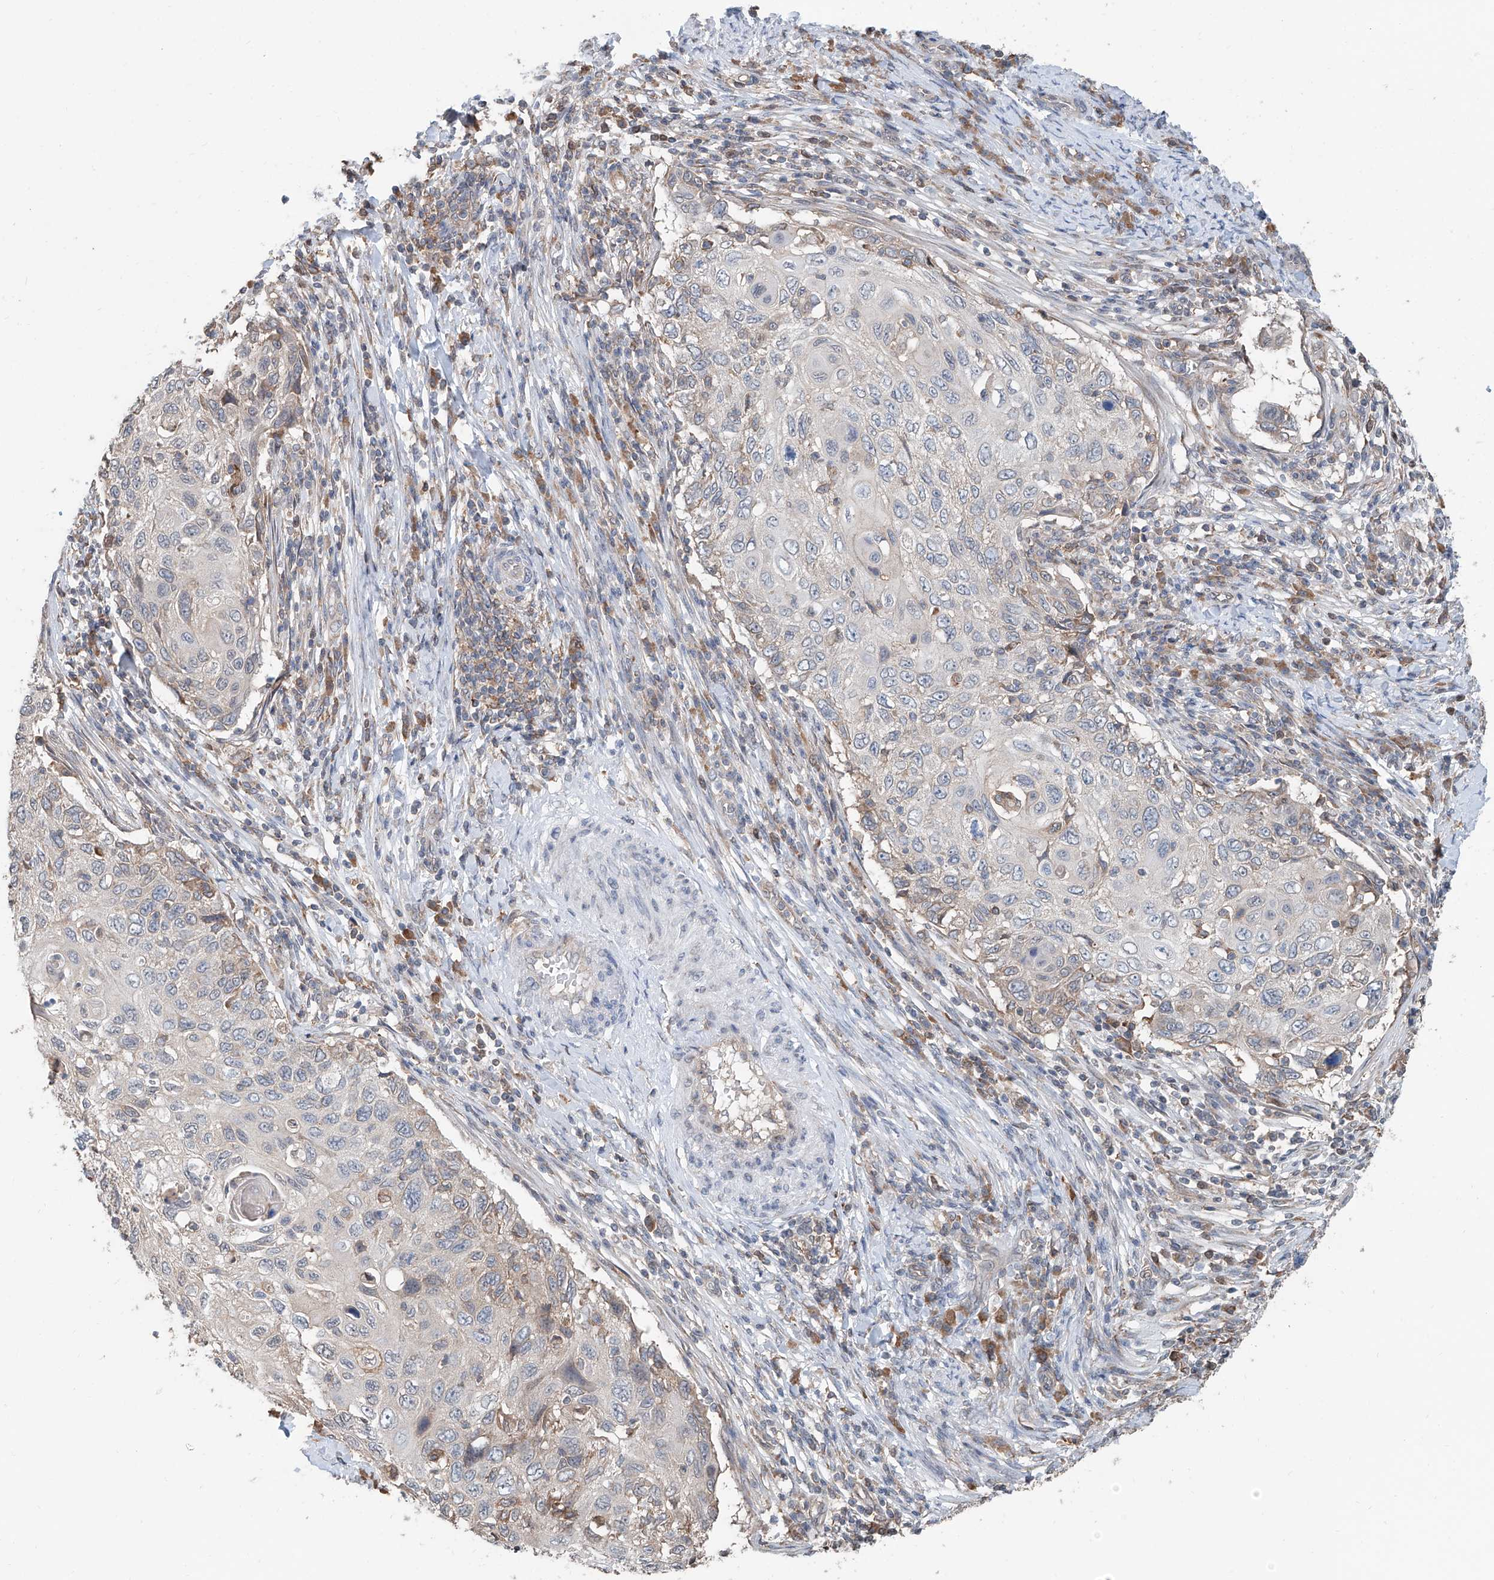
{"staining": {"intensity": "weak", "quantity": "<25%", "location": "cytoplasmic/membranous"}, "tissue": "cervical cancer", "cell_type": "Tumor cells", "image_type": "cancer", "snomed": [{"axis": "morphology", "description": "Squamous cell carcinoma, NOS"}, {"axis": "topography", "description": "Cervix"}], "caption": "High power microscopy photomicrograph of an immunohistochemistry (IHC) micrograph of squamous cell carcinoma (cervical), revealing no significant positivity in tumor cells. Brightfield microscopy of immunohistochemistry stained with DAB (brown) and hematoxylin (blue), captured at high magnification.", "gene": "KCNK10", "patient": {"sex": "female", "age": 70}}